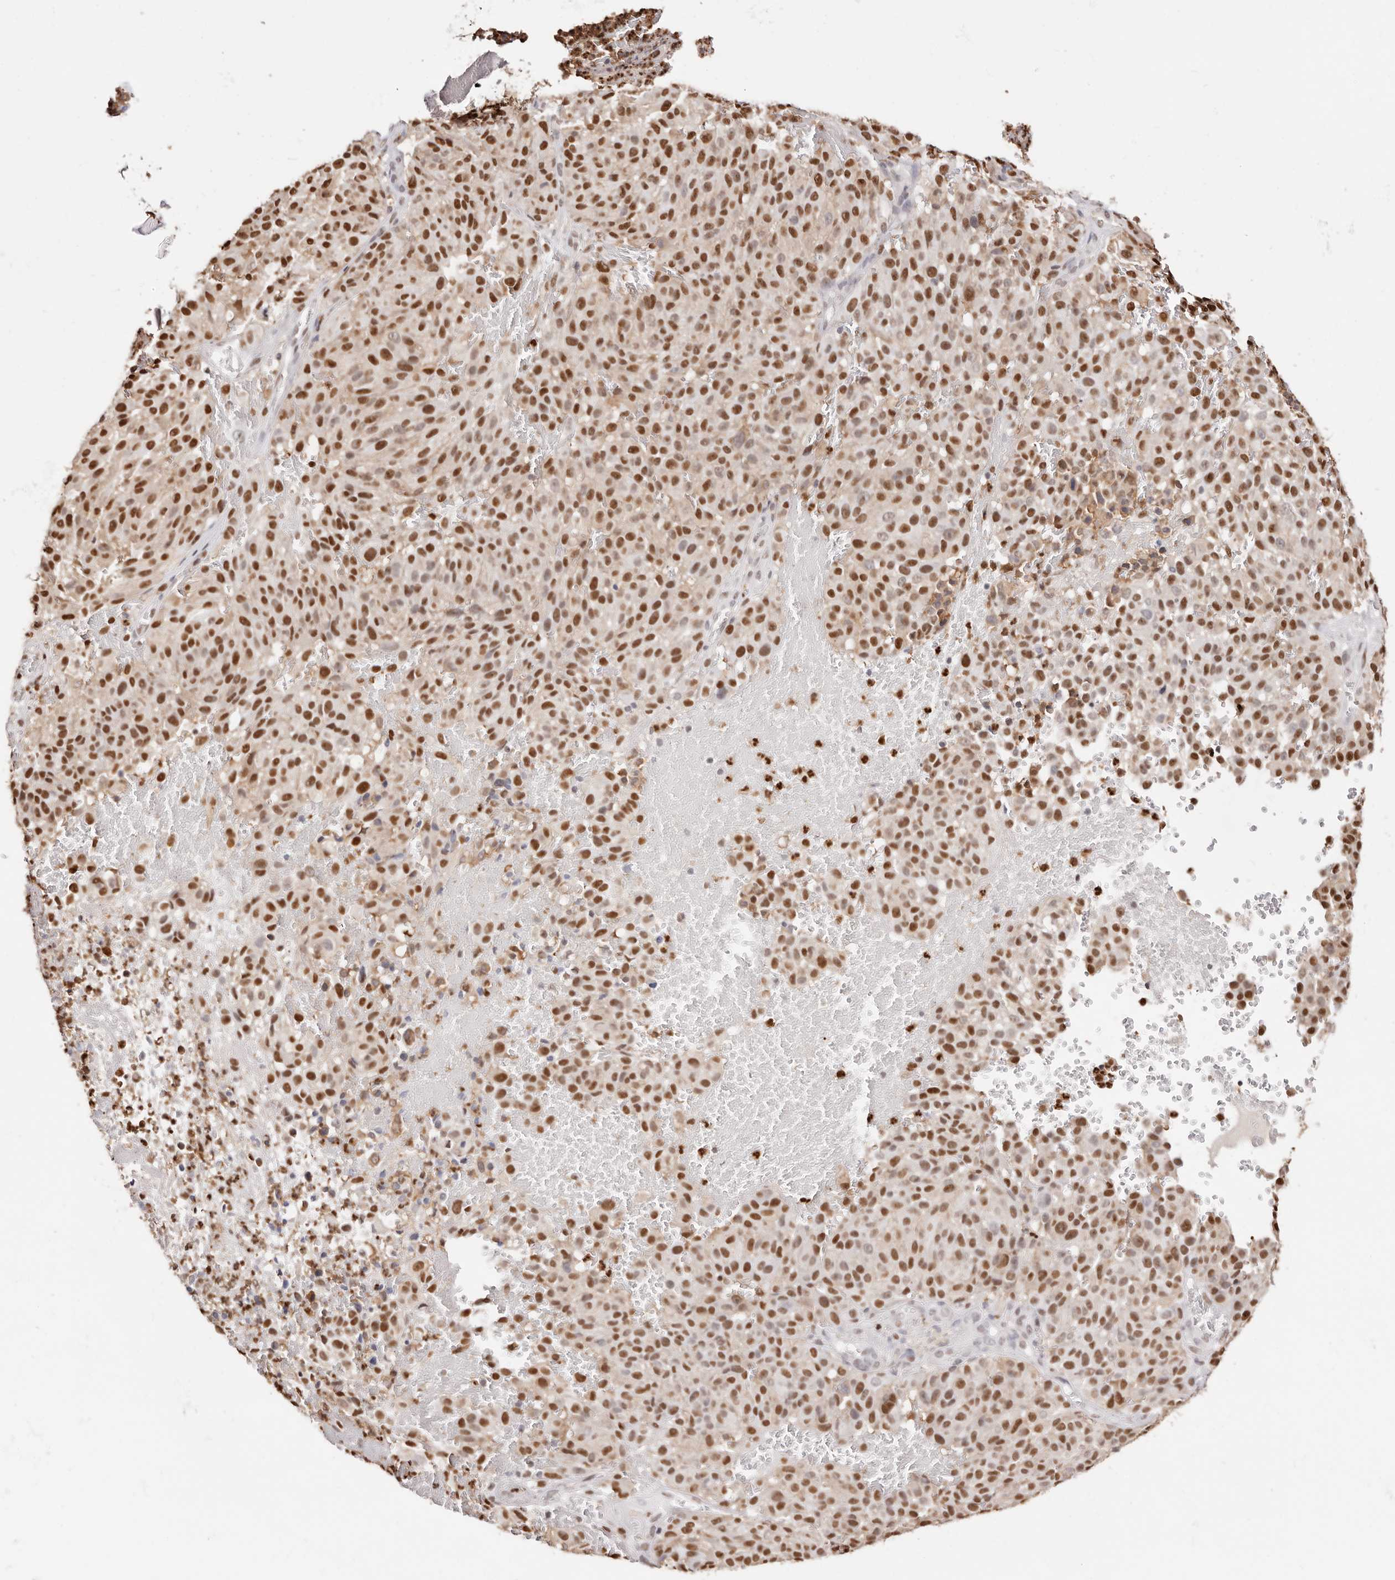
{"staining": {"intensity": "moderate", "quantity": ">75%", "location": "nuclear"}, "tissue": "melanoma", "cell_type": "Tumor cells", "image_type": "cancer", "snomed": [{"axis": "morphology", "description": "Malignant melanoma, NOS"}, {"axis": "topography", "description": "Skin"}], "caption": "Human malignant melanoma stained with a protein marker exhibits moderate staining in tumor cells.", "gene": "TKT", "patient": {"sex": "male", "age": 83}}